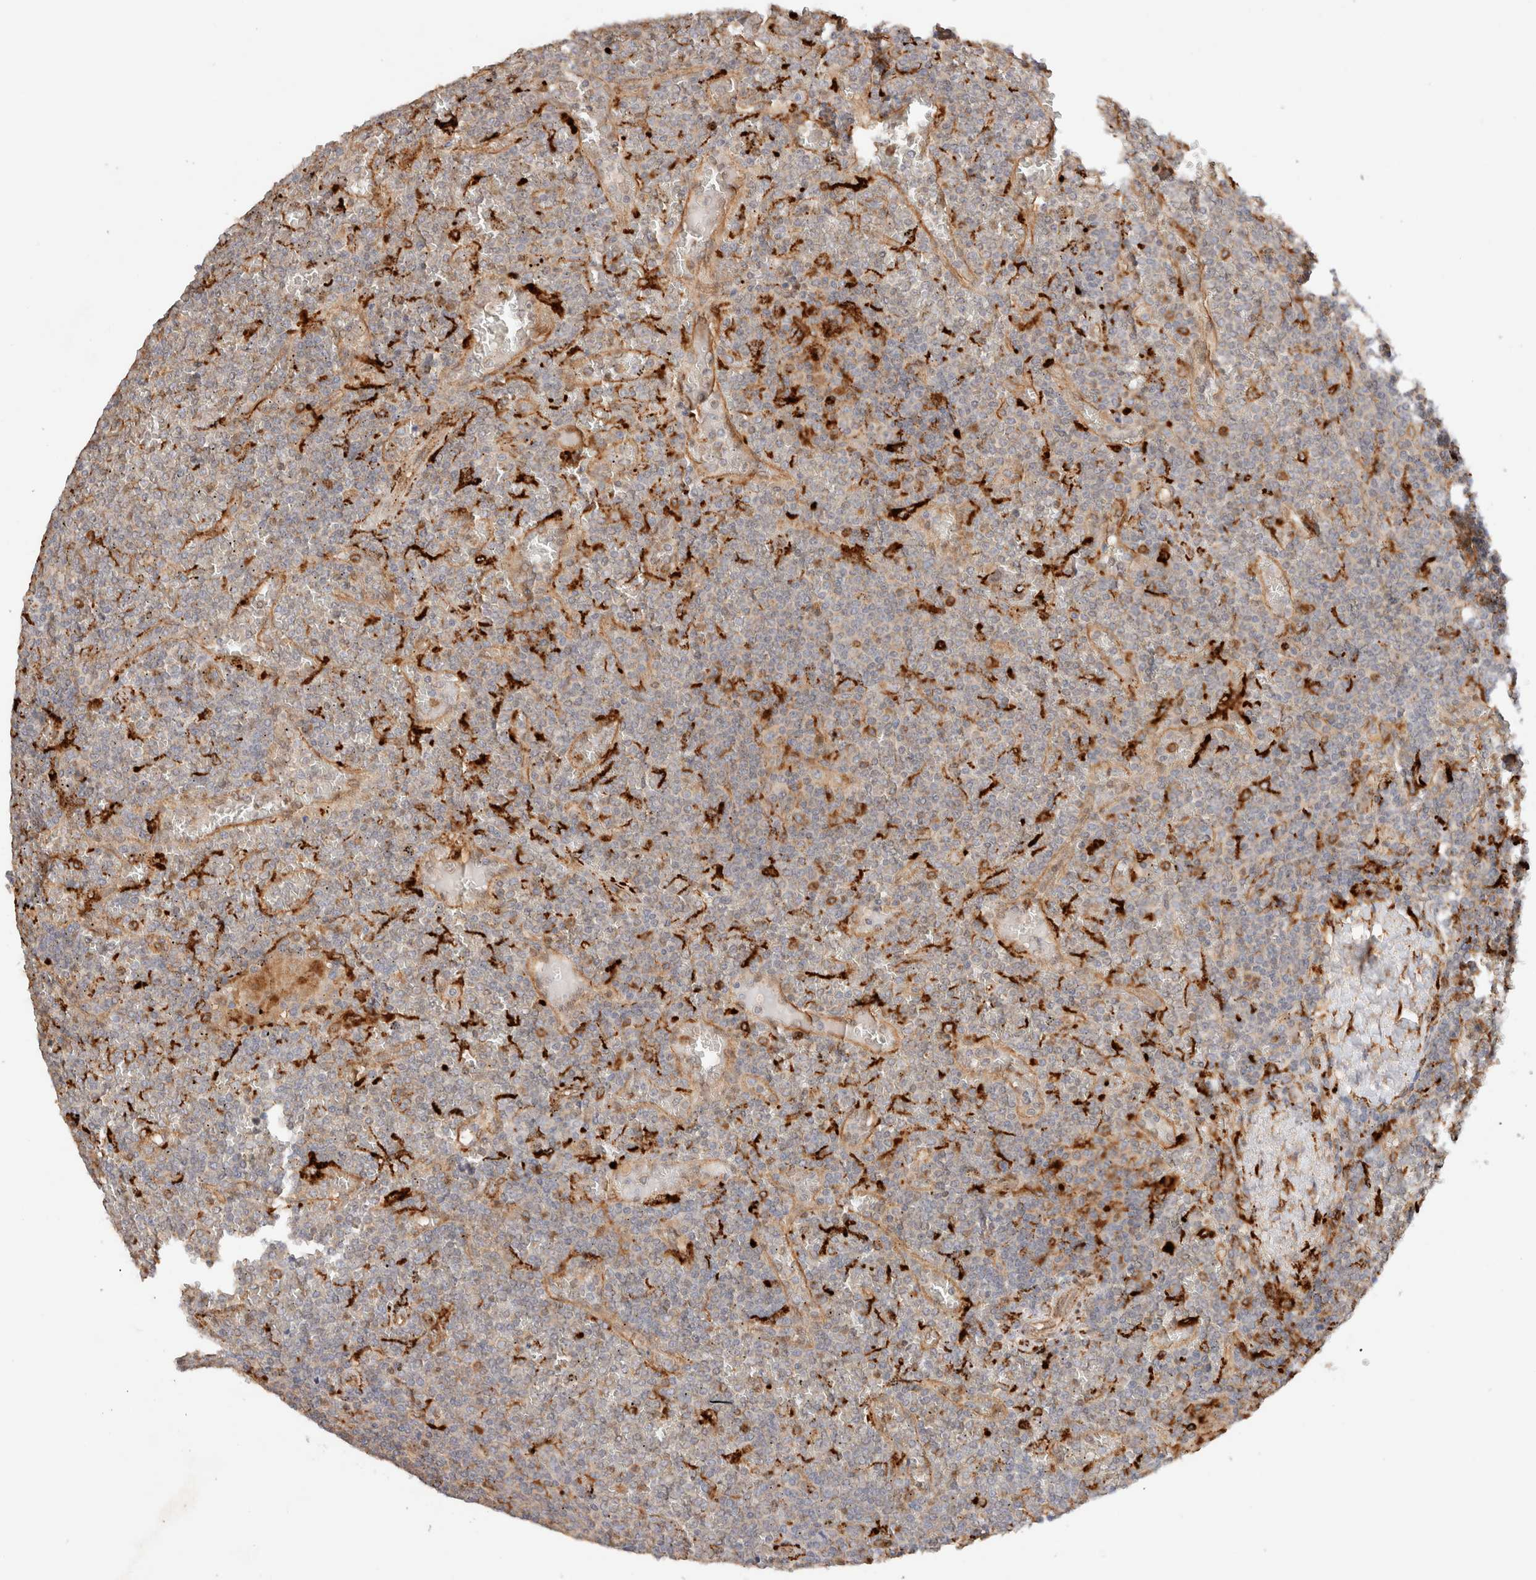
{"staining": {"intensity": "moderate", "quantity": "<25%", "location": "cytoplasmic/membranous"}, "tissue": "lymphoma", "cell_type": "Tumor cells", "image_type": "cancer", "snomed": [{"axis": "morphology", "description": "Malignant lymphoma, non-Hodgkin's type, Low grade"}, {"axis": "topography", "description": "Spleen"}], "caption": "Lymphoma stained with a brown dye demonstrates moderate cytoplasmic/membranous positive expression in approximately <25% of tumor cells.", "gene": "RABEPK", "patient": {"sex": "female", "age": 19}}